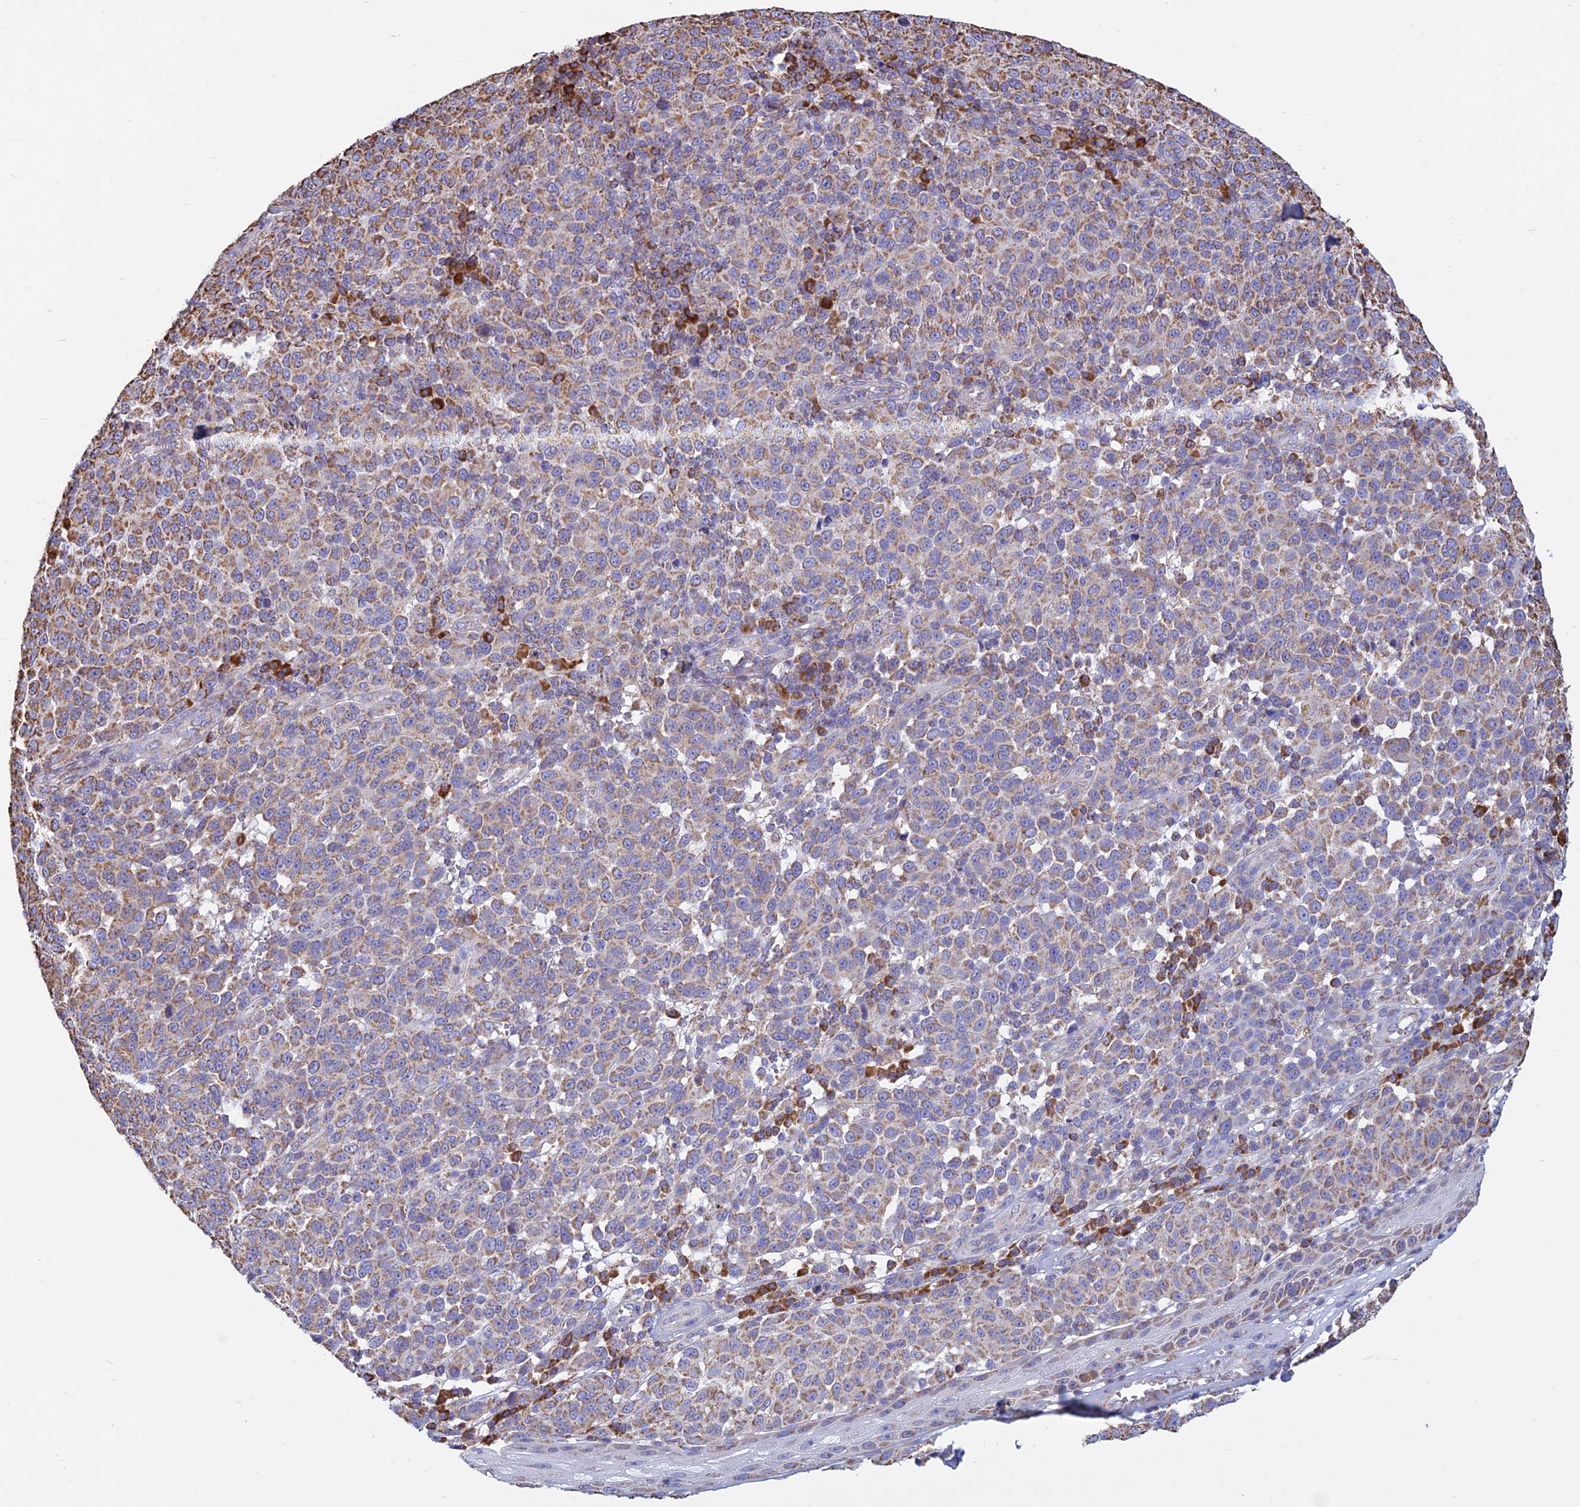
{"staining": {"intensity": "moderate", "quantity": ">75%", "location": "cytoplasmic/membranous"}, "tissue": "melanoma", "cell_type": "Tumor cells", "image_type": "cancer", "snomed": [{"axis": "morphology", "description": "Malignant melanoma, NOS"}, {"axis": "topography", "description": "Skin"}], "caption": "Immunohistochemical staining of melanoma shows medium levels of moderate cytoplasmic/membranous staining in about >75% of tumor cells.", "gene": "OR2W3", "patient": {"sex": "male", "age": 49}}